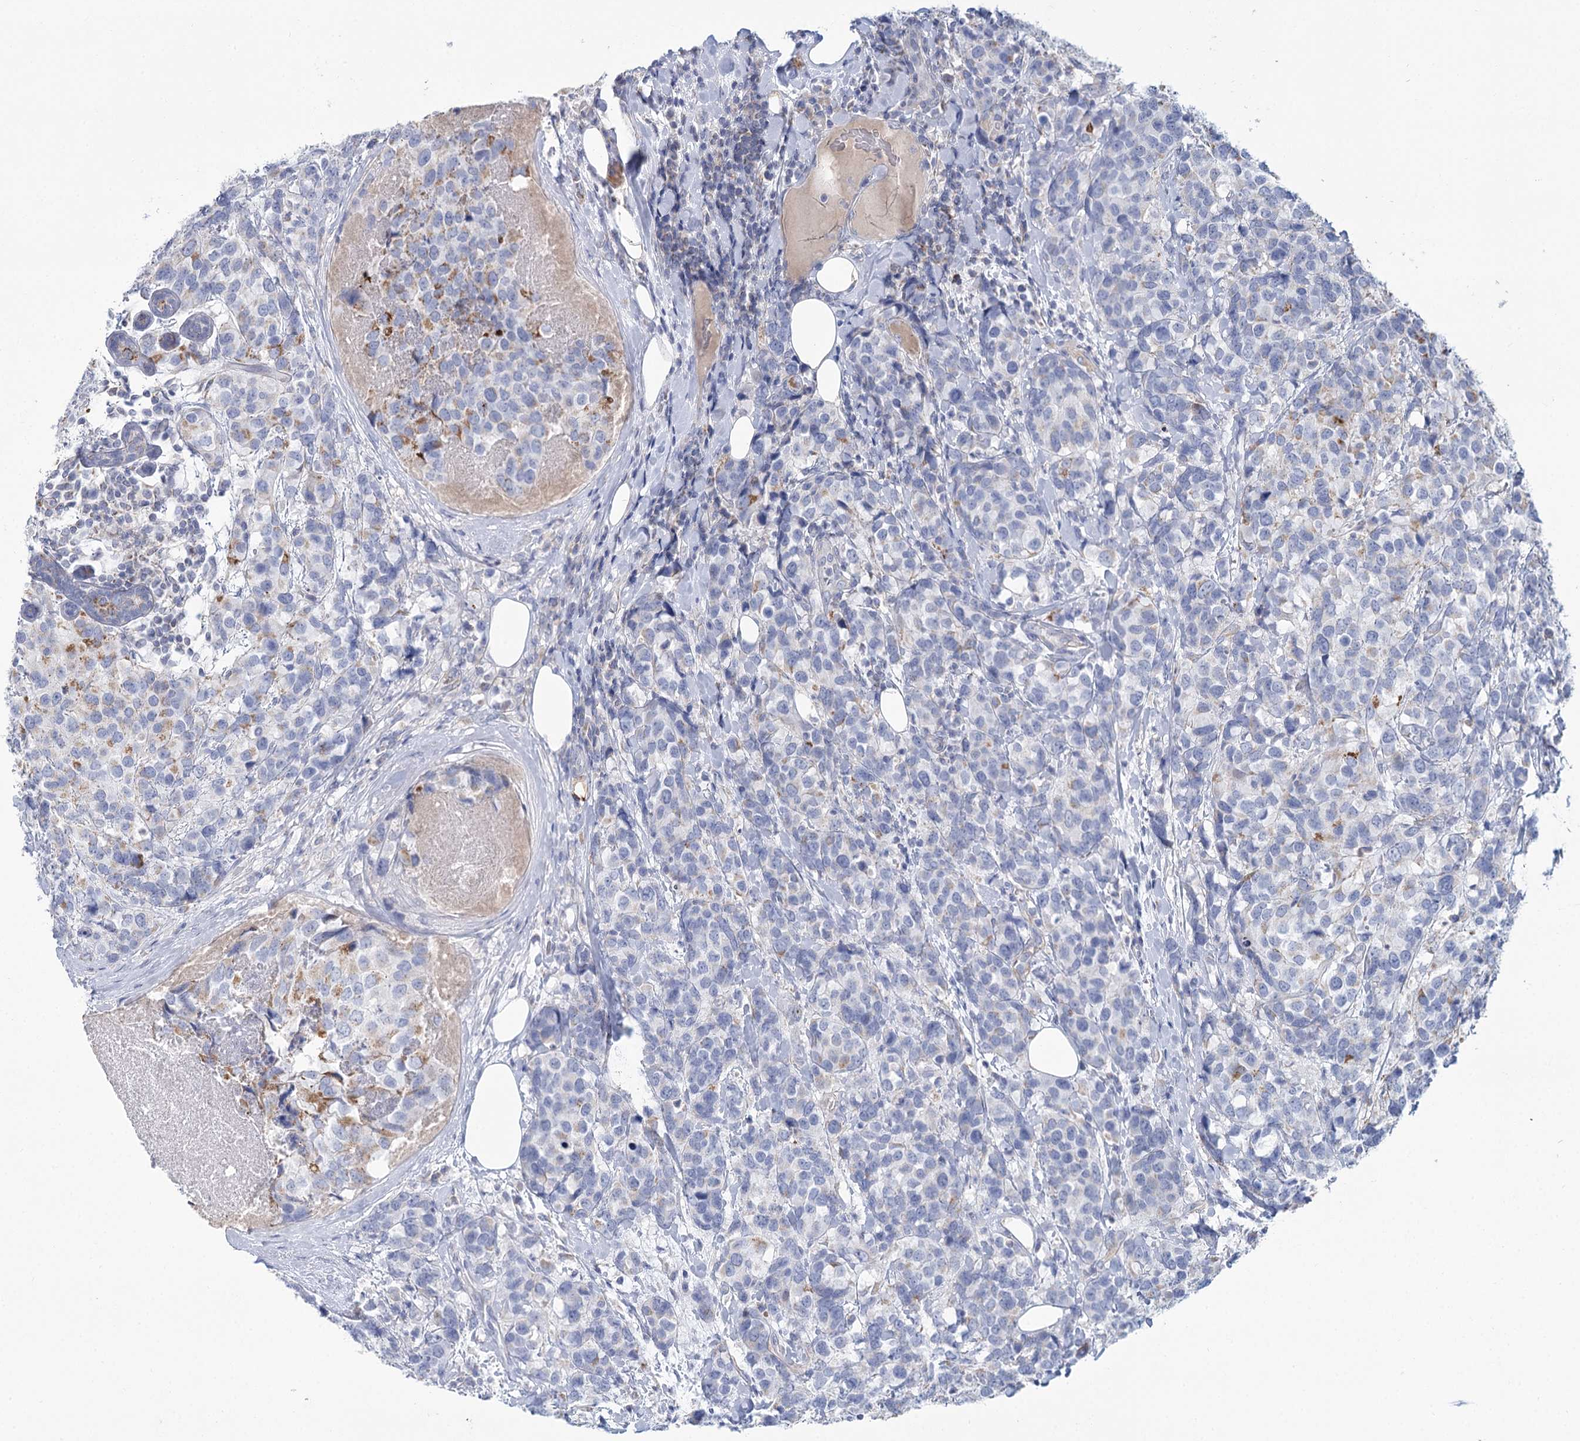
{"staining": {"intensity": "negative", "quantity": "none", "location": "none"}, "tissue": "breast cancer", "cell_type": "Tumor cells", "image_type": "cancer", "snomed": [{"axis": "morphology", "description": "Lobular carcinoma"}, {"axis": "topography", "description": "Breast"}], "caption": "Immunohistochemistry histopathology image of breast cancer stained for a protein (brown), which exhibits no expression in tumor cells. (Brightfield microscopy of DAB (3,3'-diaminobenzidine) immunohistochemistry (IHC) at high magnification).", "gene": "ARHGAP44", "patient": {"sex": "female", "age": 59}}